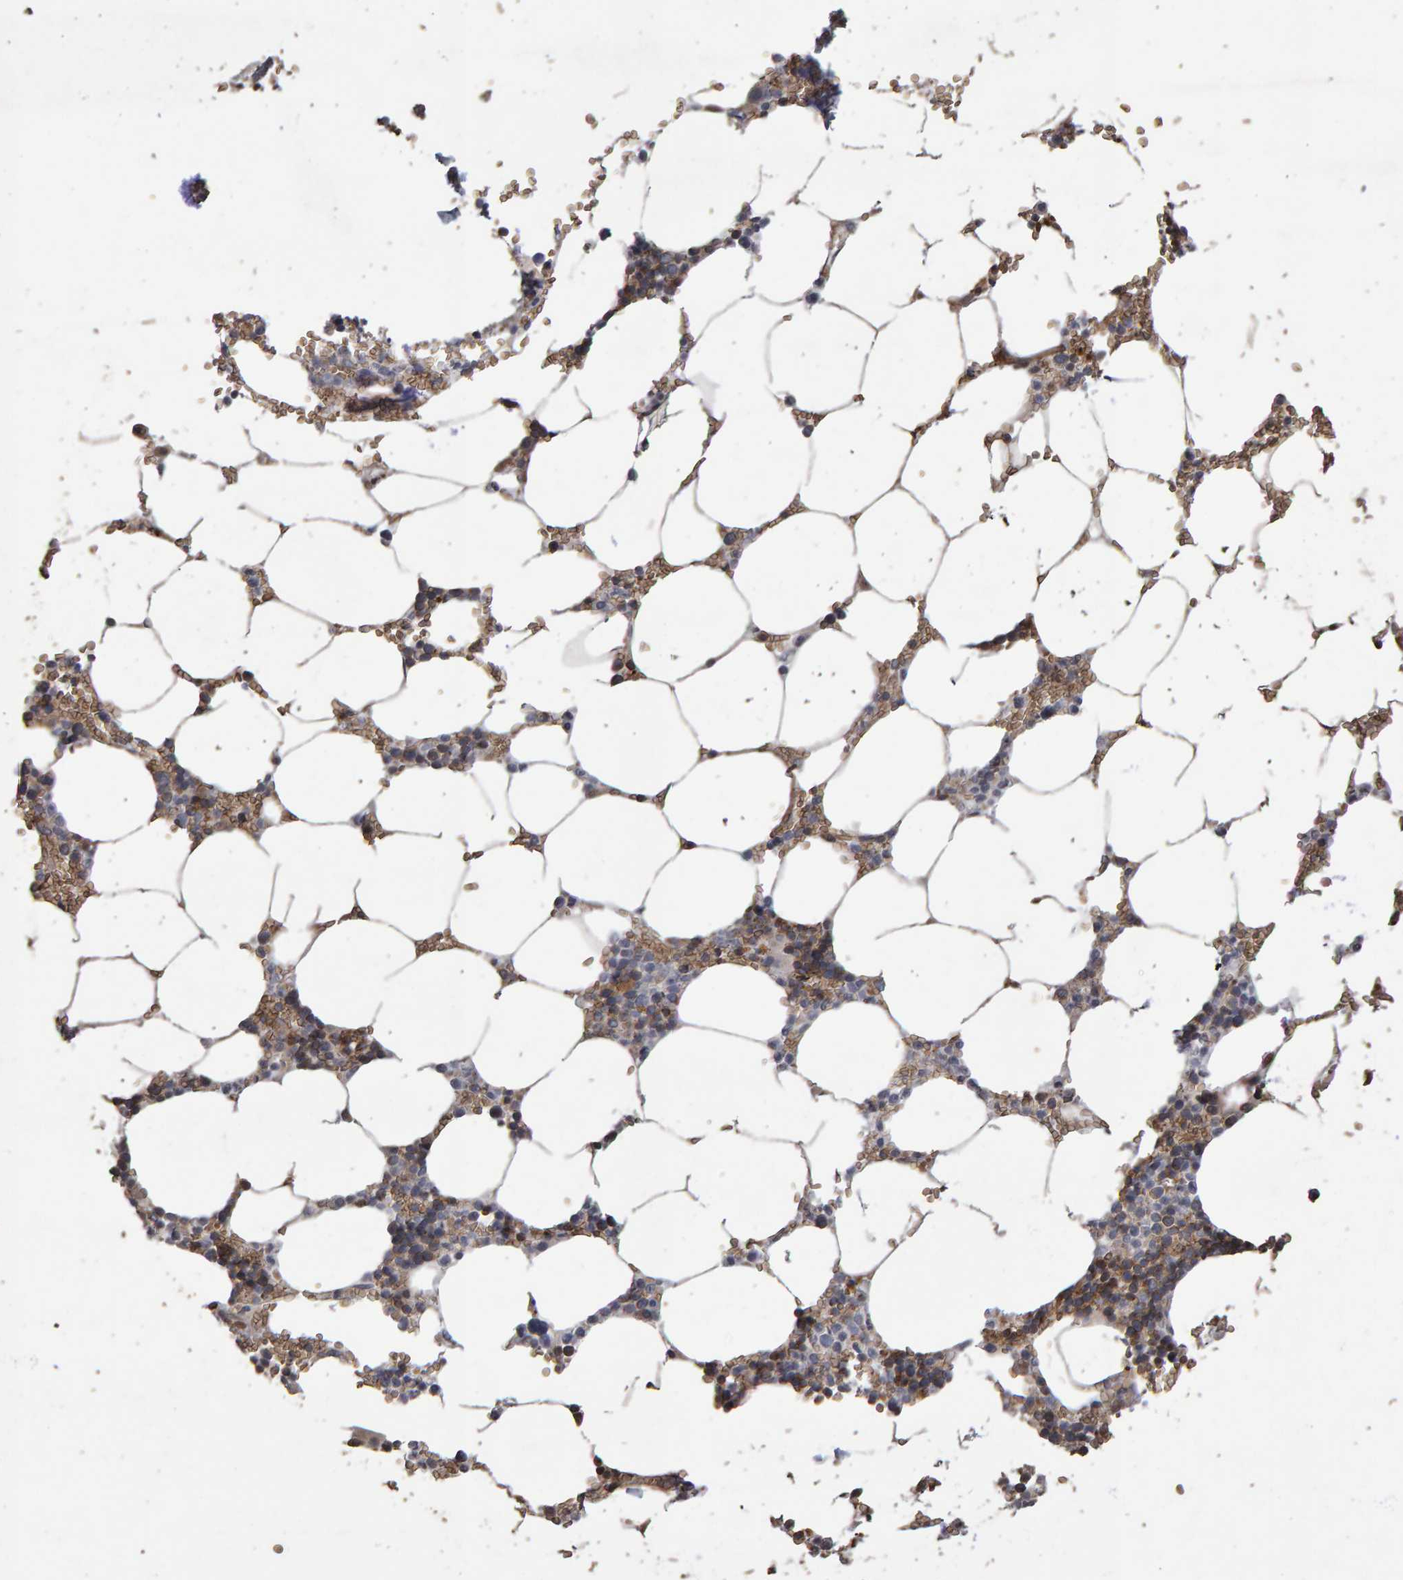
{"staining": {"intensity": "weak", "quantity": "25%-75%", "location": "cytoplasmic/membranous"}, "tissue": "bone marrow", "cell_type": "Hematopoietic cells", "image_type": "normal", "snomed": [{"axis": "morphology", "description": "Normal tissue, NOS"}, {"axis": "topography", "description": "Bone marrow"}], "caption": "Immunohistochemistry (IHC) of unremarkable bone marrow displays low levels of weak cytoplasmic/membranous expression in approximately 25%-75% of hematopoietic cells.", "gene": "OSBP2", "patient": {"sex": "male", "age": 70}}